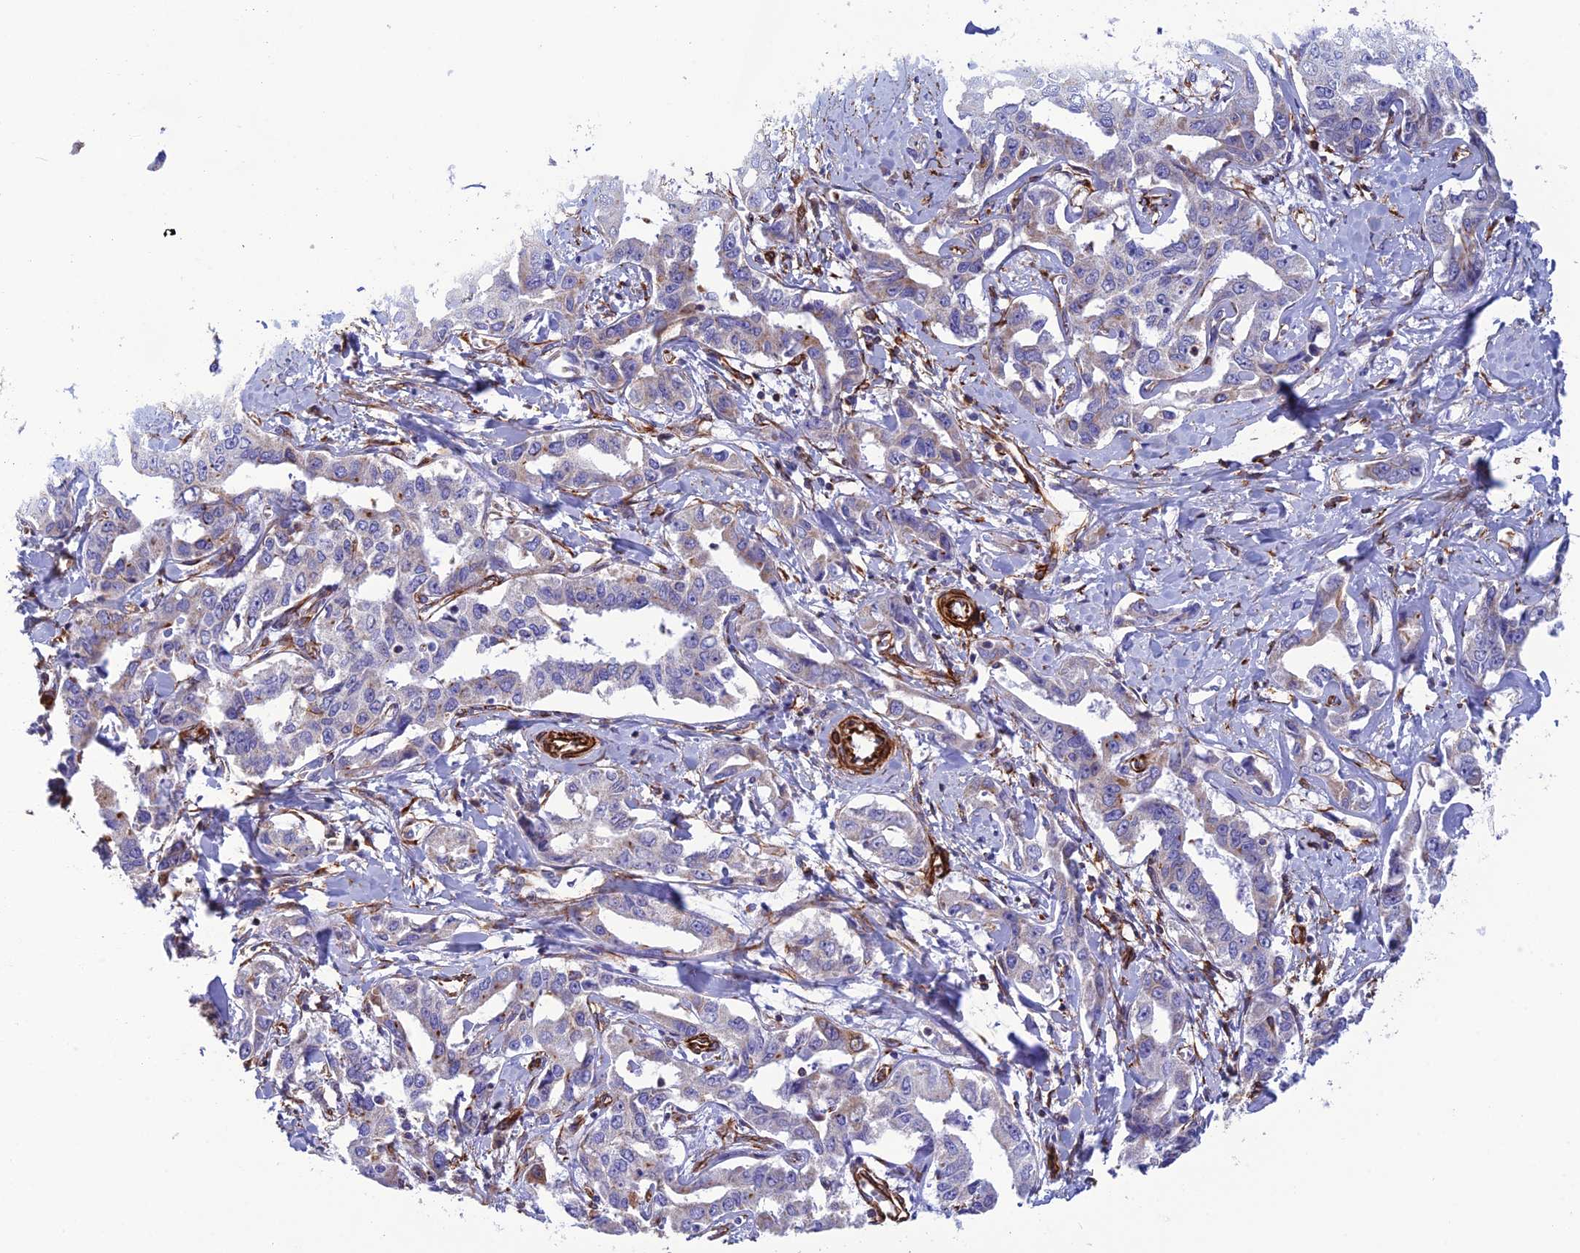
{"staining": {"intensity": "negative", "quantity": "none", "location": "none"}, "tissue": "liver cancer", "cell_type": "Tumor cells", "image_type": "cancer", "snomed": [{"axis": "morphology", "description": "Cholangiocarcinoma"}, {"axis": "topography", "description": "Liver"}], "caption": "Tumor cells are negative for protein expression in human liver cancer (cholangiocarcinoma).", "gene": "FBXL20", "patient": {"sex": "male", "age": 59}}